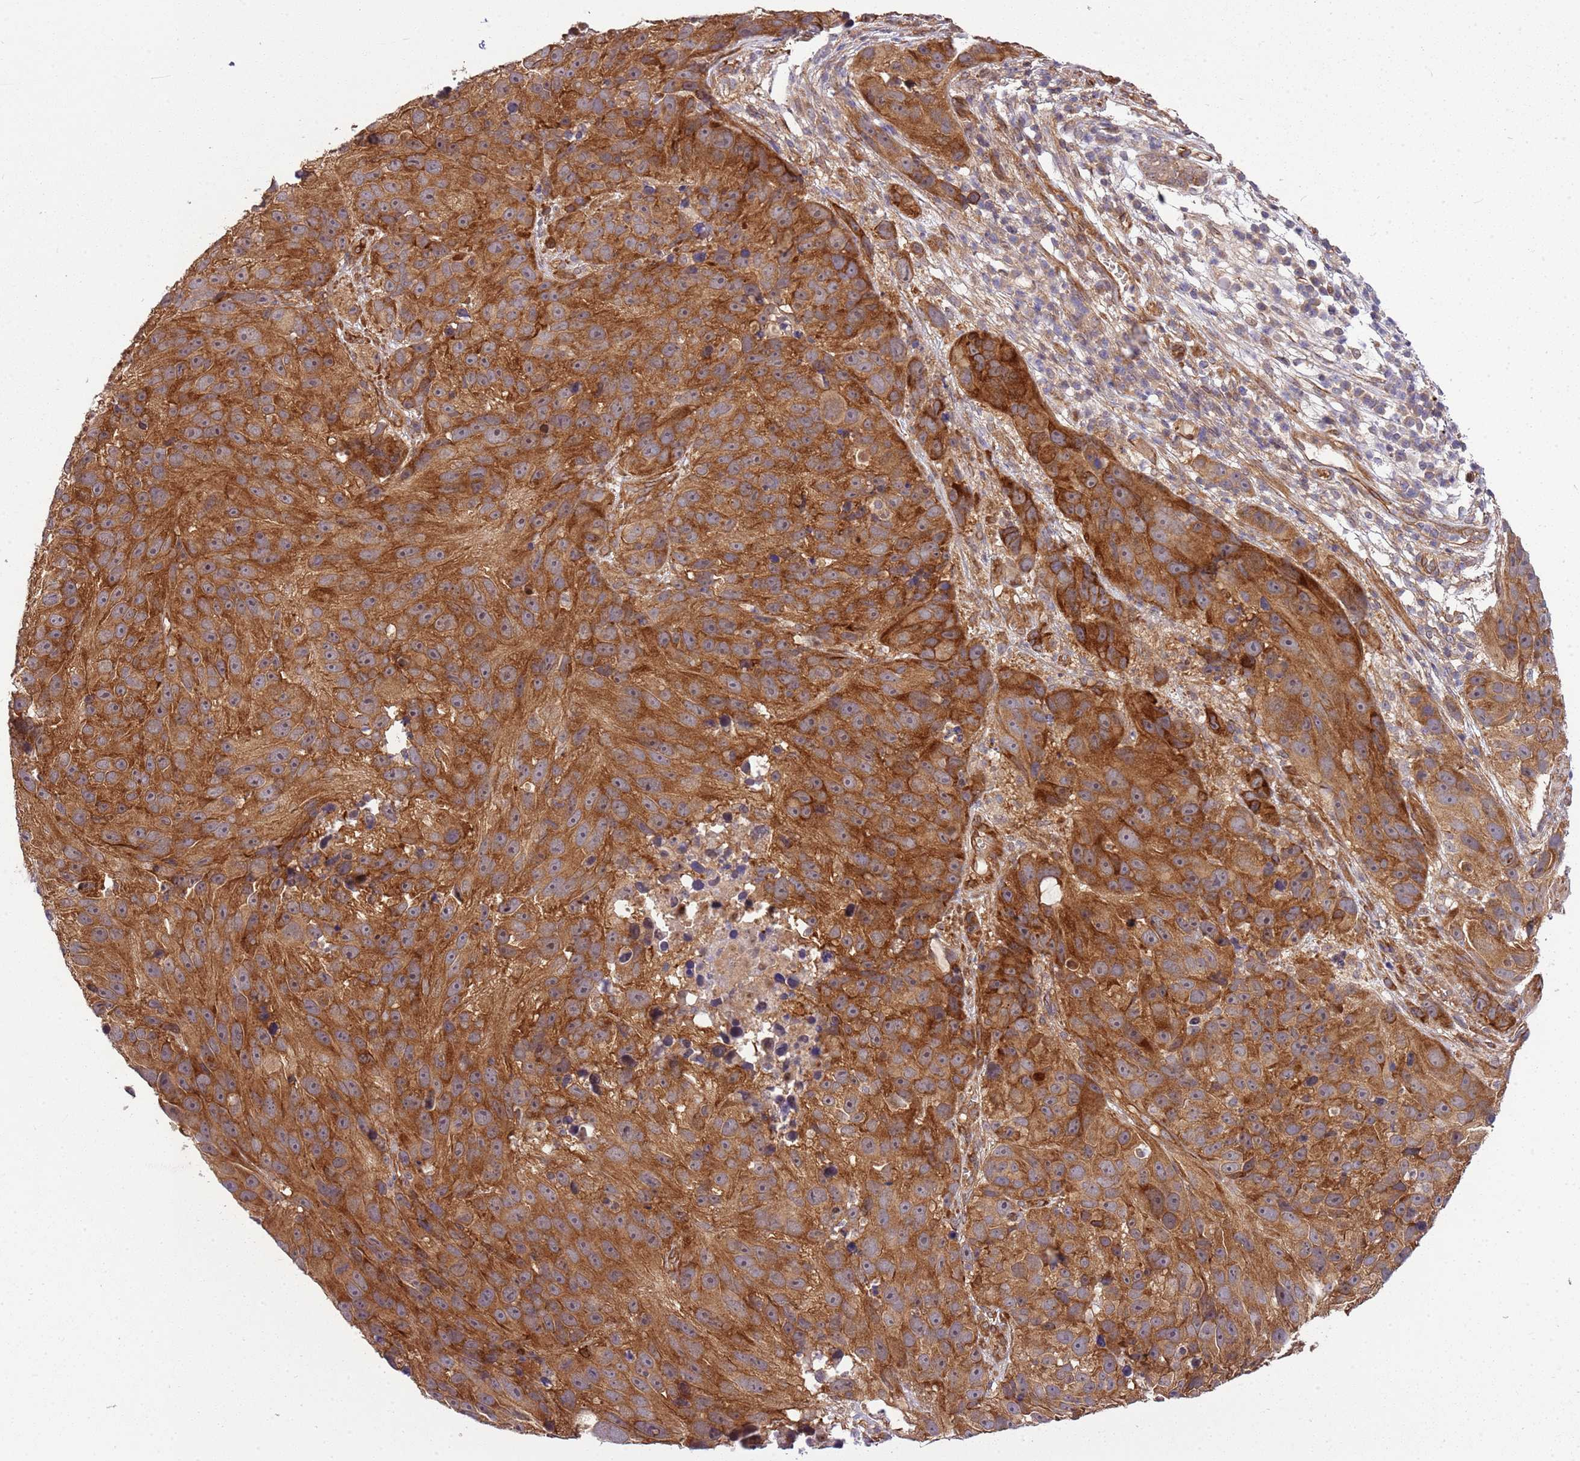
{"staining": {"intensity": "strong", "quantity": ">75%", "location": "cytoplasmic/membranous"}, "tissue": "melanoma", "cell_type": "Tumor cells", "image_type": "cancer", "snomed": [{"axis": "morphology", "description": "Malignant melanoma, NOS"}, {"axis": "topography", "description": "Skin"}], "caption": "High-magnification brightfield microscopy of malignant melanoma stained with DAB (3,3'-diaminobenzidine) (brown) and counterstained with hematoxylin (blue). tumor cells exhibit strong cytoplasmic/membranous positivity is appreciated in about>75% of cells.", "gene": "GNL1", "patient": {"sex": "male", "age": 84}}